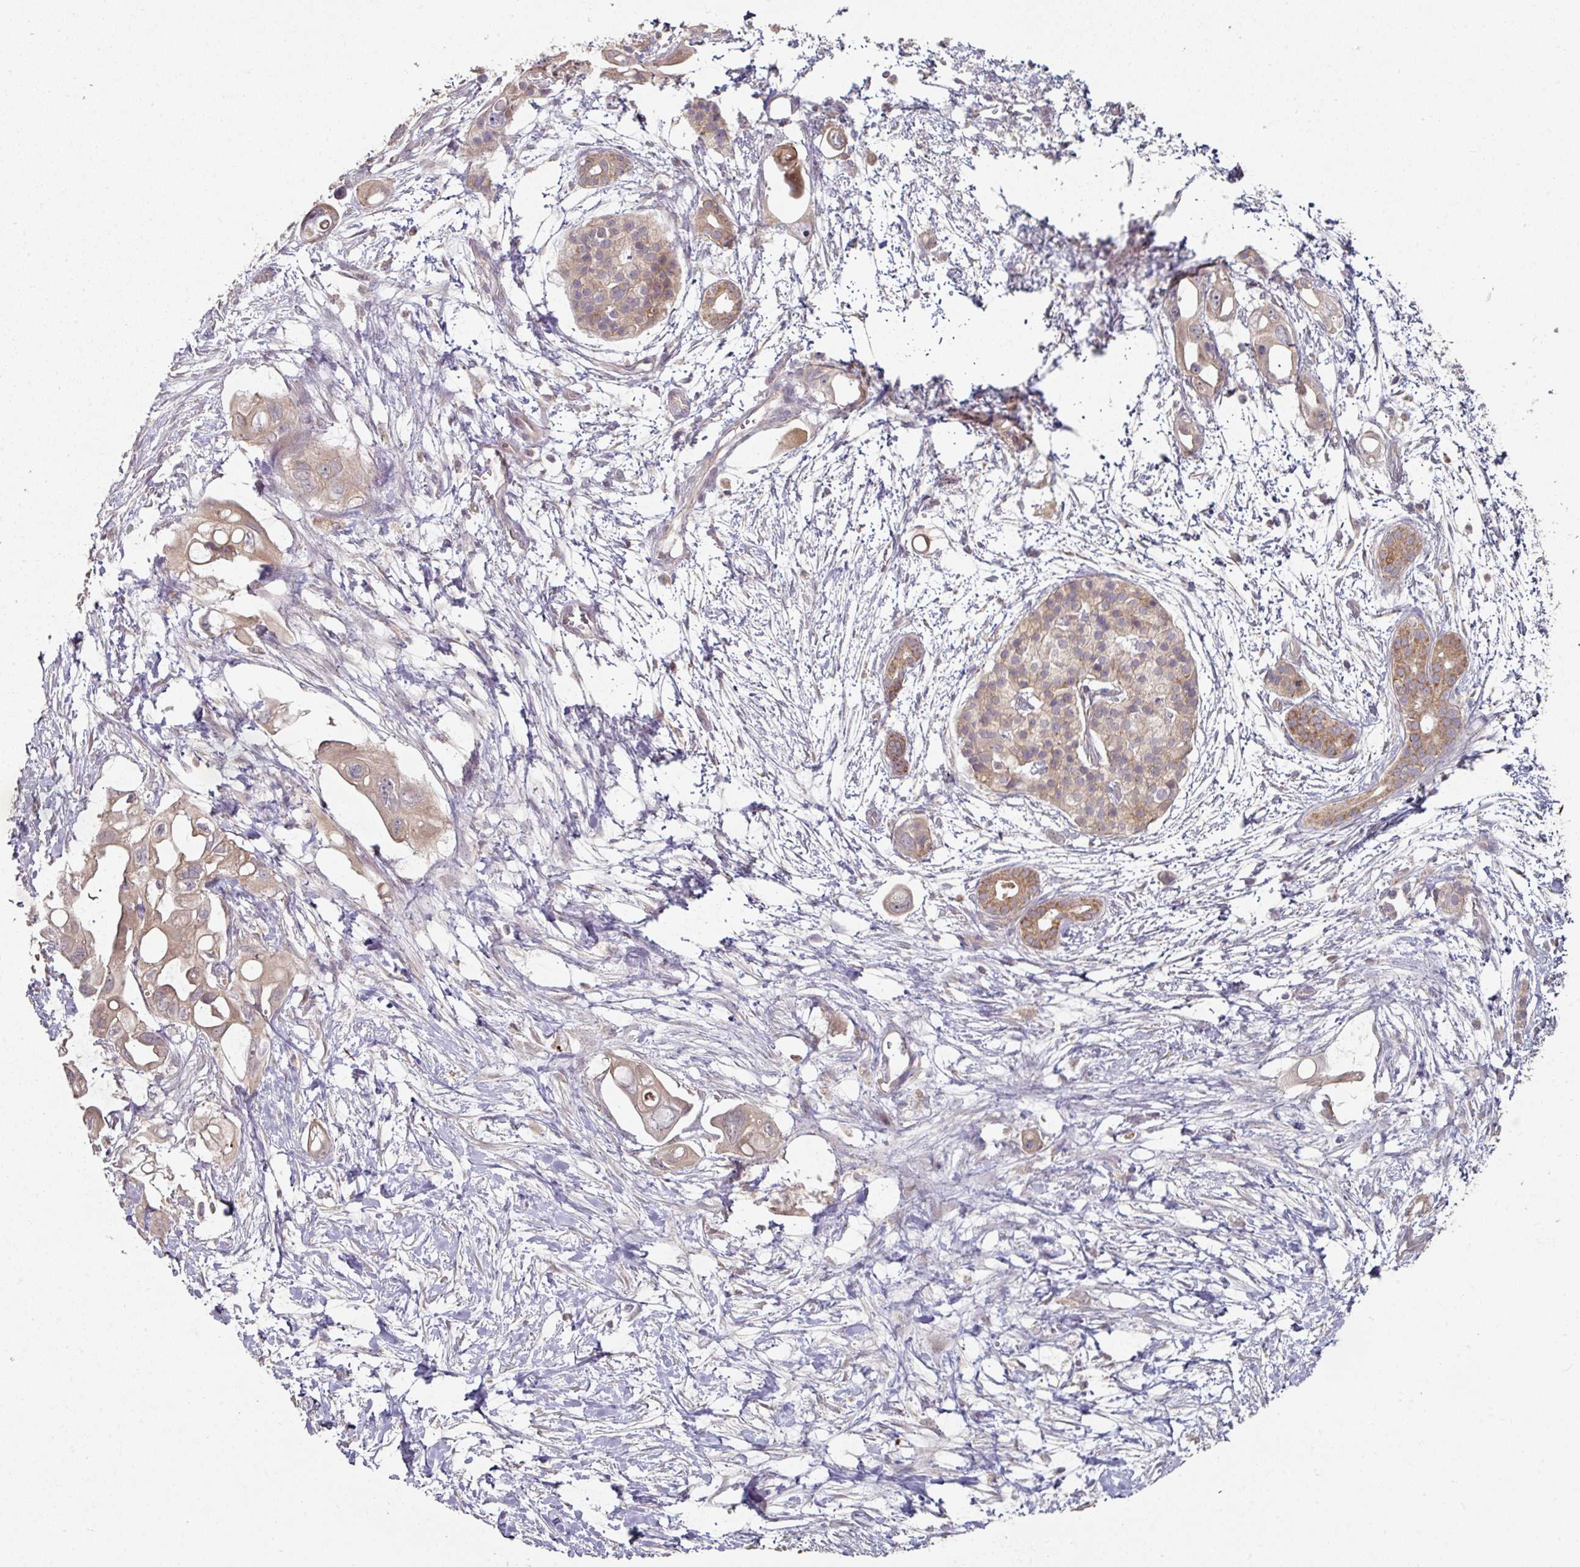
{"staining": {"intensity": "moderate", "quantity": ">75%", "location": "cytoplasmic/membranous"}, "tissue": "pancreatic cancer", "cell_type": "Tumor cells", "image_type": "cancer", "snomed": [{"axis": "morphology", "description": "Adenocarcinoma, NOS"}, {"axis": "topography", "description": "Pancreas"}], "caption": "Immunohistochemistry photomicrograph of pancreatic cancer stained for a protein (brown), which reveals medium levels of moderate cytoplasmic/membranous expression in approximately >75% of tumor cells.", "gene": "DNAJC7", "patient": {"sex": "male", "age": 61}}